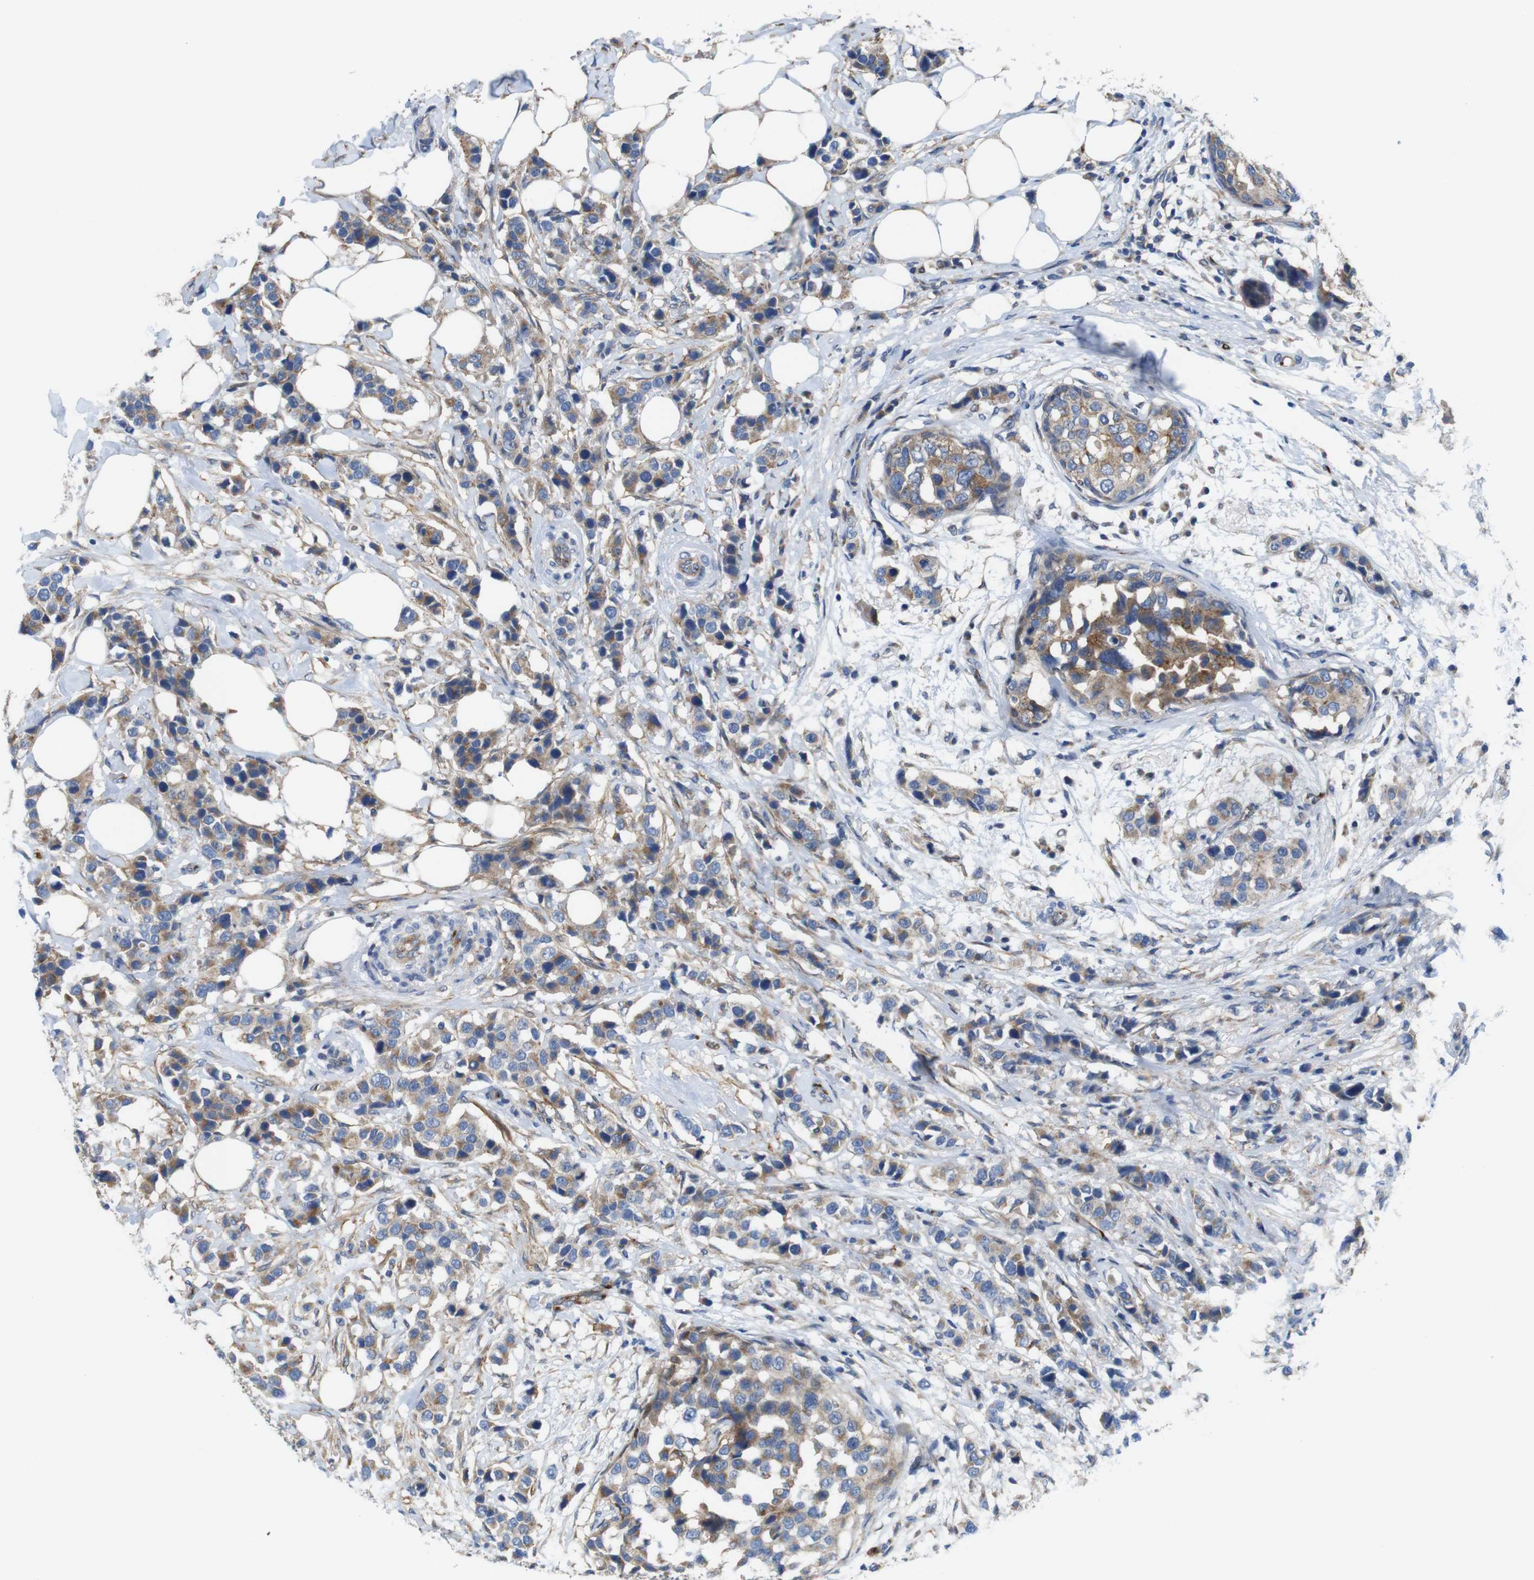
{"staining": {"intensity": "moderate", "quantity": ">75%", "location": "cytoplasmic/membranous"}, "tissue": "breast cancer", "cell_type": "Tumor cells", "image_type": "cancer", "snomed": [{"axis": "morphology", "description": "Normal tissue, NOS"}, {"axis": "morphology", "description": "Duct carcinoma"}, {"axis": "topography", "description": "Breast"}], "caption": "A photomicrograph of breast cancer stained for a protein shows moderate cytoplasmic/membranous brown staining in tumor cells.", "gene": "EFCAB14", "patient": {"sex": "female", "age": 50}}